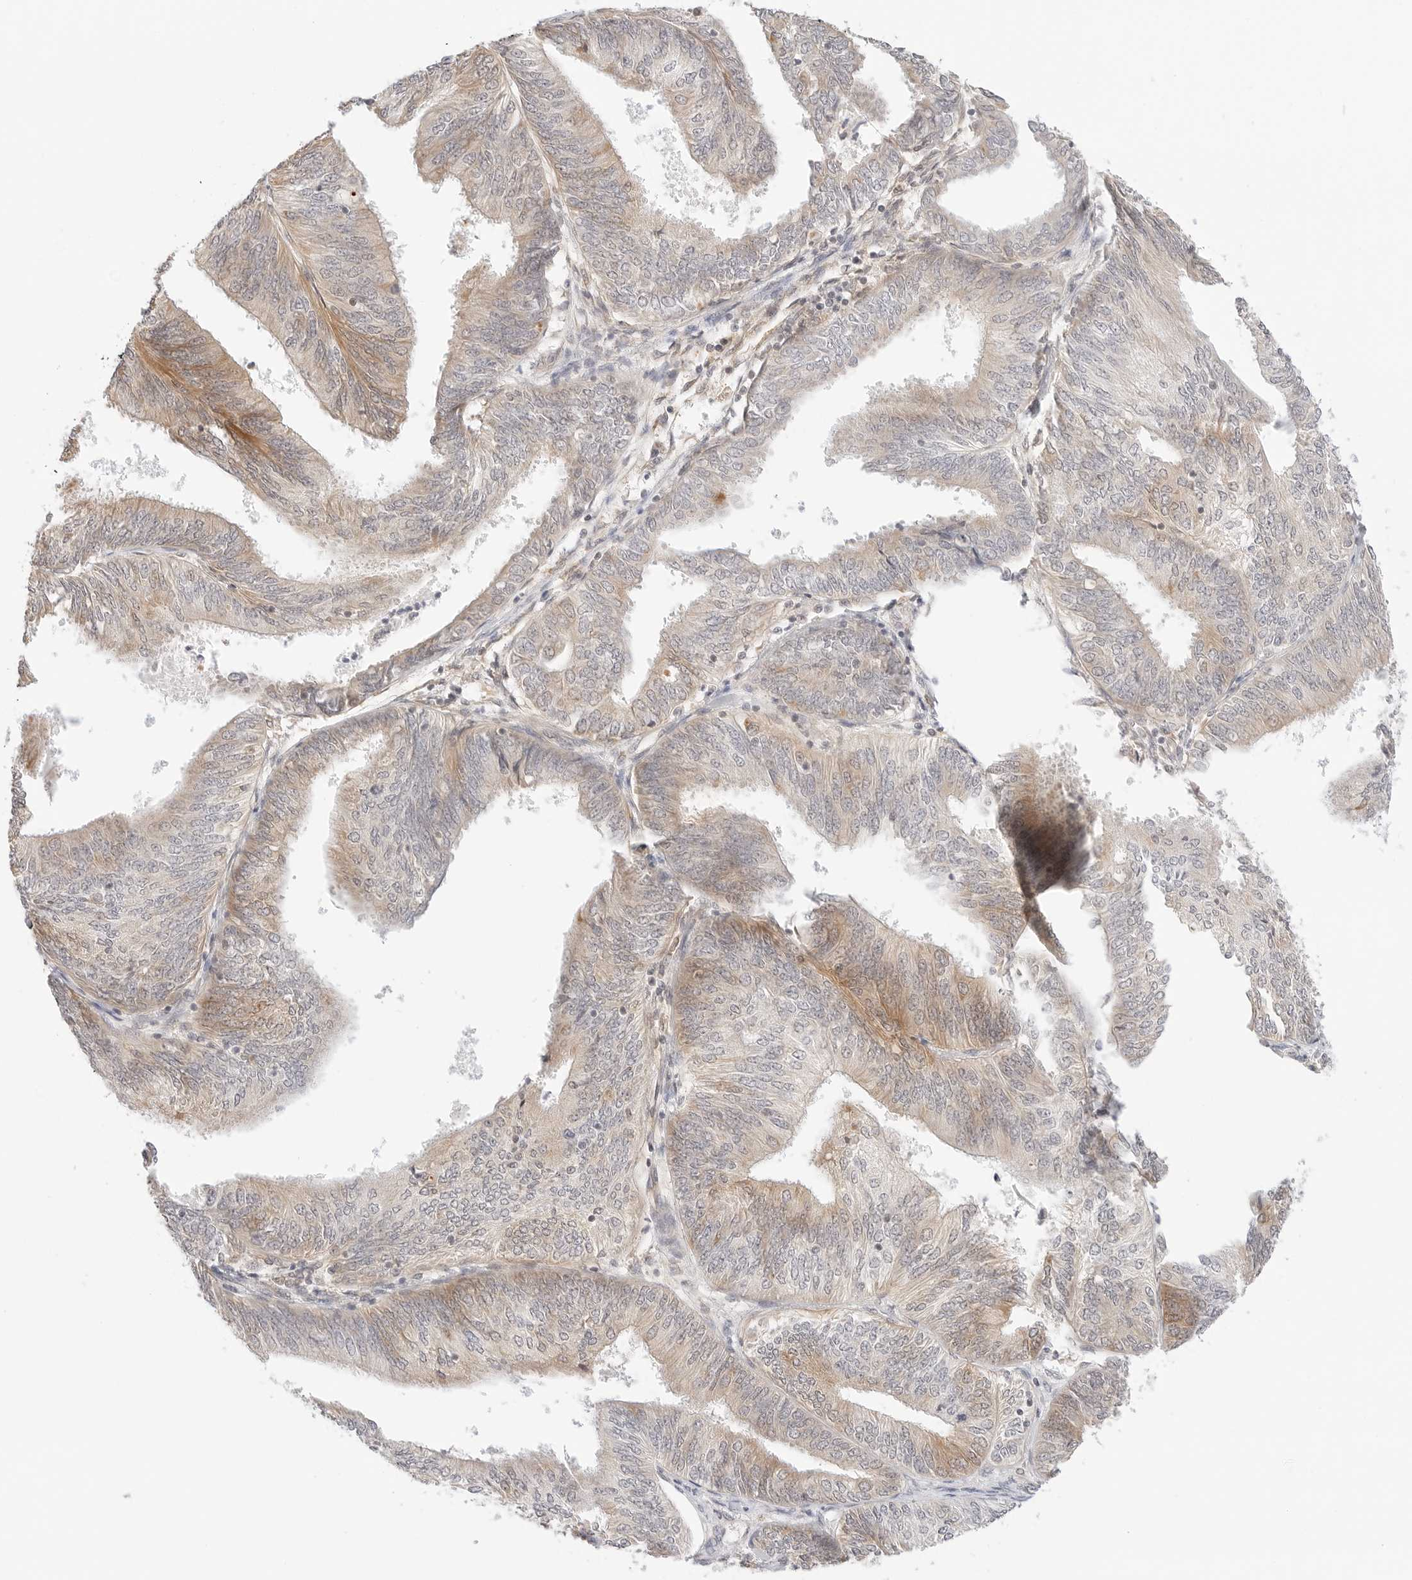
{"staining": {"intensity": "moderate", "quantity": "<25%", "location": "cytoplasmic/membranous"}, "tissue": "endometrial cancer", "cell_type": "Tumor cells", "image_type": "cancer", "snomed": [{"axis": "morphology", "description": "Adenocarcinoma, NOS"}, {"axis": "topography", "description": "Endometrium"}], "caption": "Moderate cytoplasmic/membranous protein staining is present in approximately <25% of tumor cells in endometrial cancer (adenocarcinoma).", "gene": "ERO1B", "patient": {"sex": "female", "age": 58}}